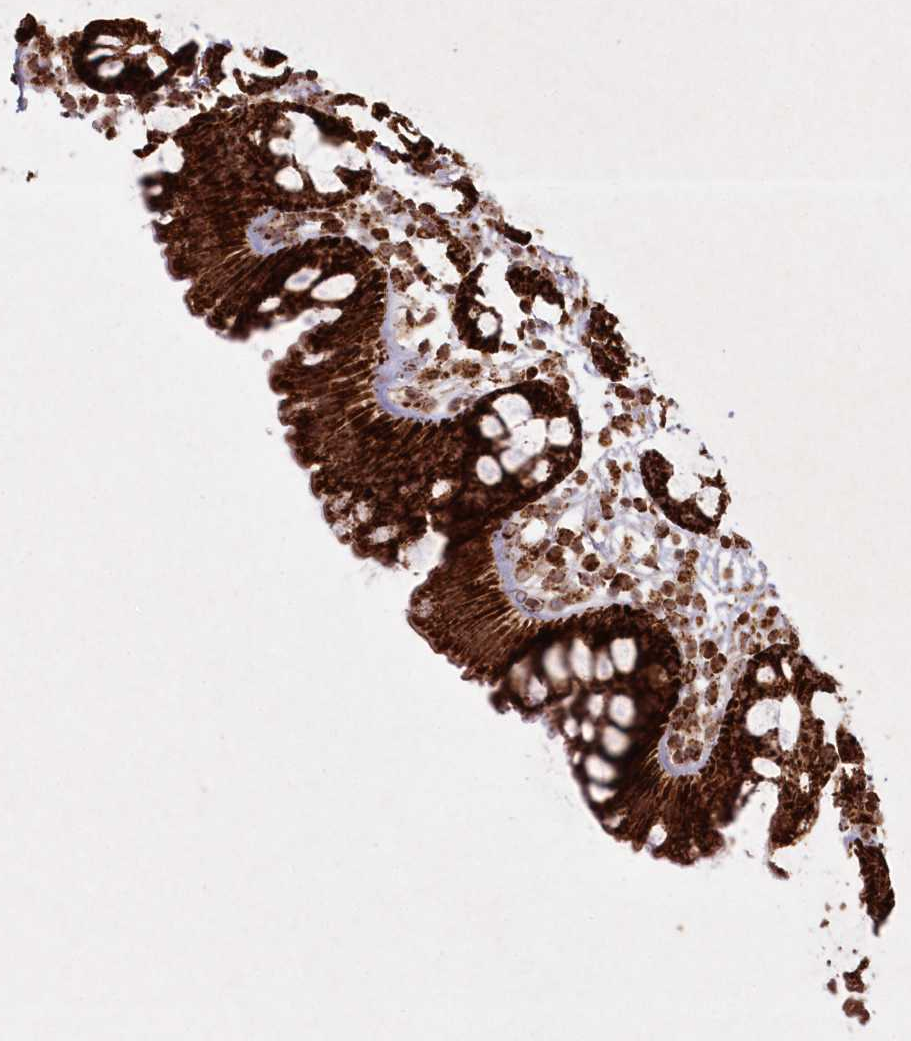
{"staining": {"intensity": "strong", "quantity": ">75%", "location": "cytoplasmic/membranous"}, "tissue": "rectum", "cell_type": "Glandular cells", "image_type": "normal", "snomed": [{"axis": "morphology", "description": "Normal tissue, NOS"}, {"axis": "topography", "description": "Rectum"}], "caption": "This micrograph reveals immunohistochemistry (IHC) staining of unremarkable rectum, with high strong cytoplasmic/membranous staining in approximately >75% of glandular cells.", "gene": "LRPPRC", "patient": {"sex": "female", "age": 65}}